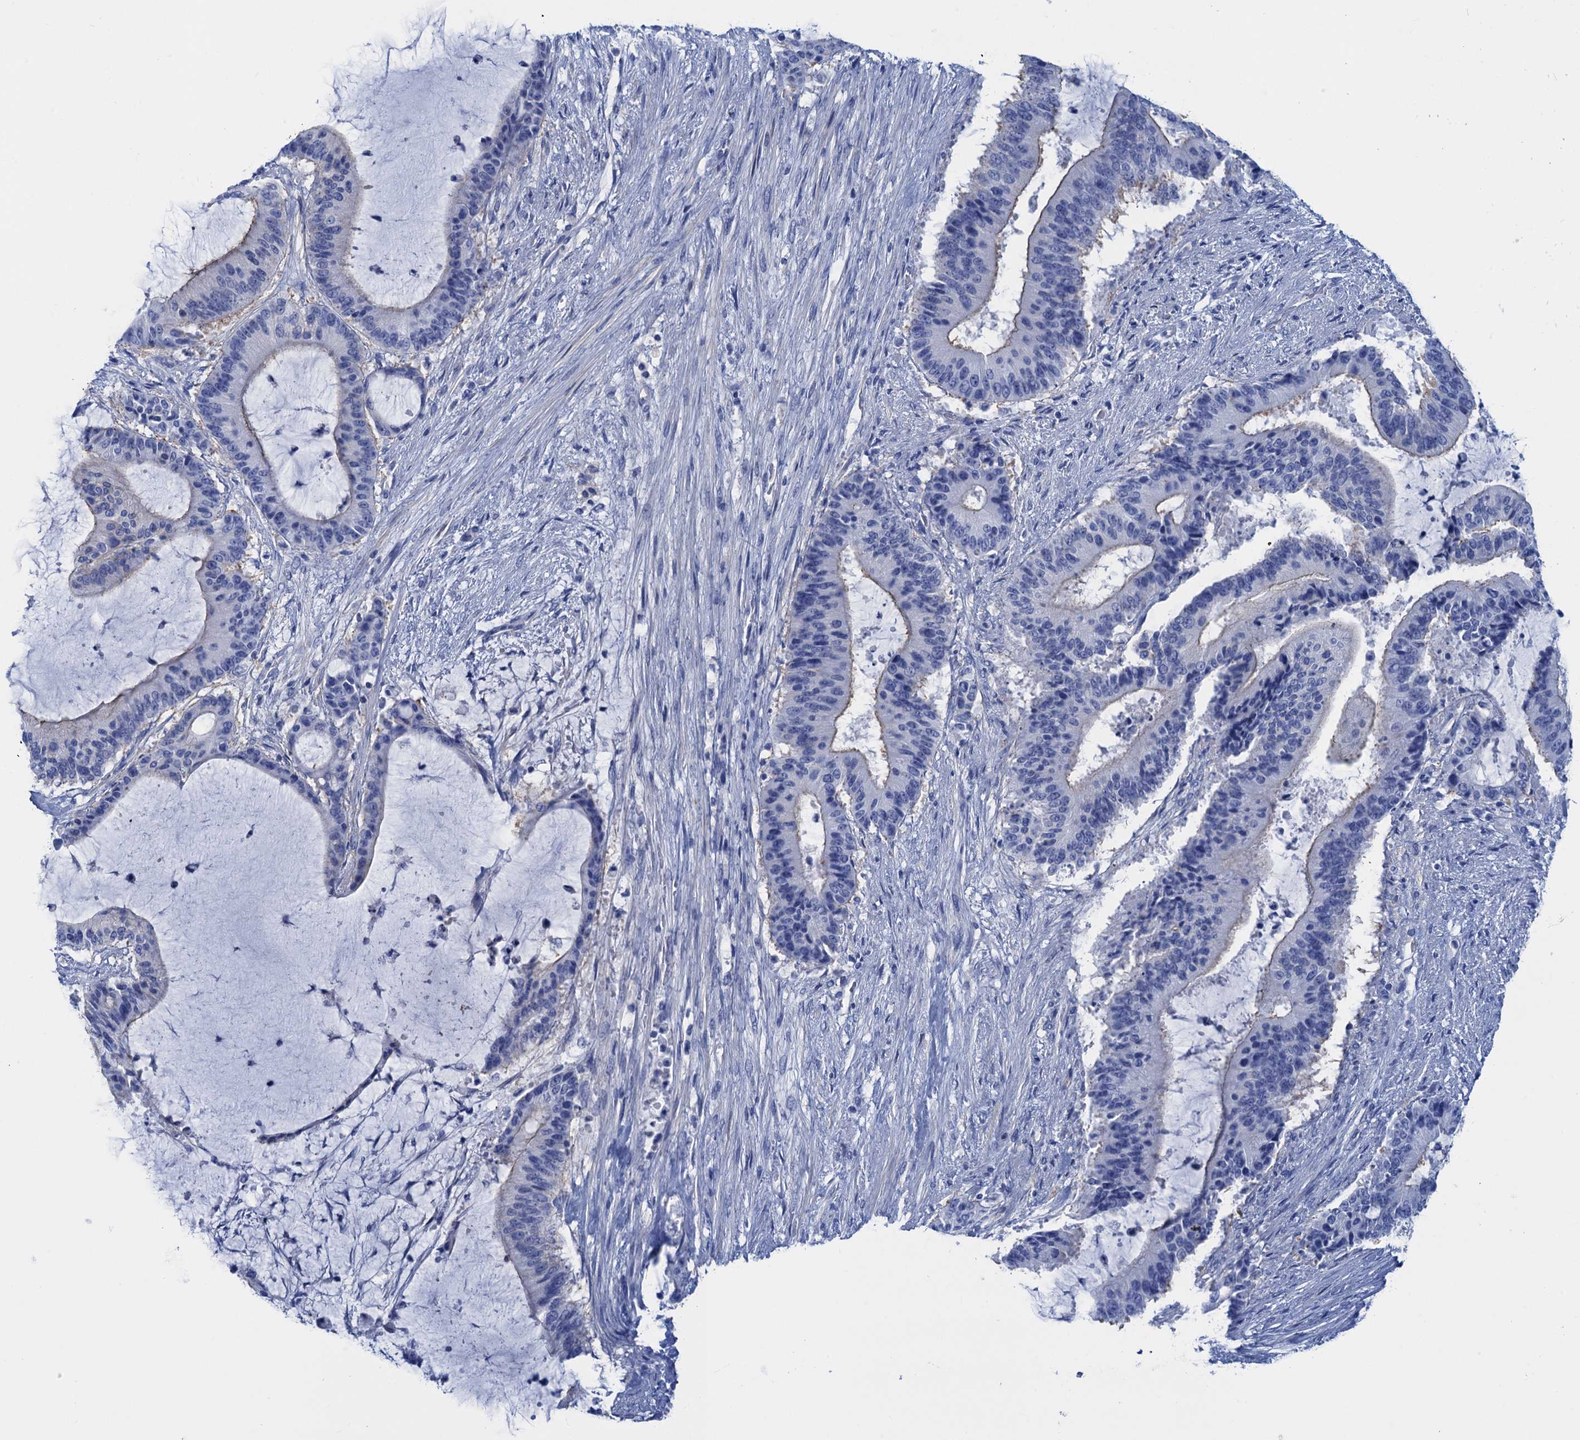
{"staining": {"intensity": "negative", "quantity": "none", "location": "none"}, "tissue": "liver cancer", "cell_type": "Tumor cells", "image_type": "cancer", "snomed": [{"axis": "morphology", "description": "Normal tissue, NOS"}, {"axis": "morphology", "description": "Cholangiocarcinoma"}, {"axis": "topography", "description": "Liver"}, {"axis": "topography", "description": "Peripheral nerve tissue"}], "caption": "Immunohistochemistry micrograph of human liver cancer stained for a protein (brown), which shows no positivity in tumor cells.", "gene": "CALML5", "patient": {"sex": "female", "age": 73}}